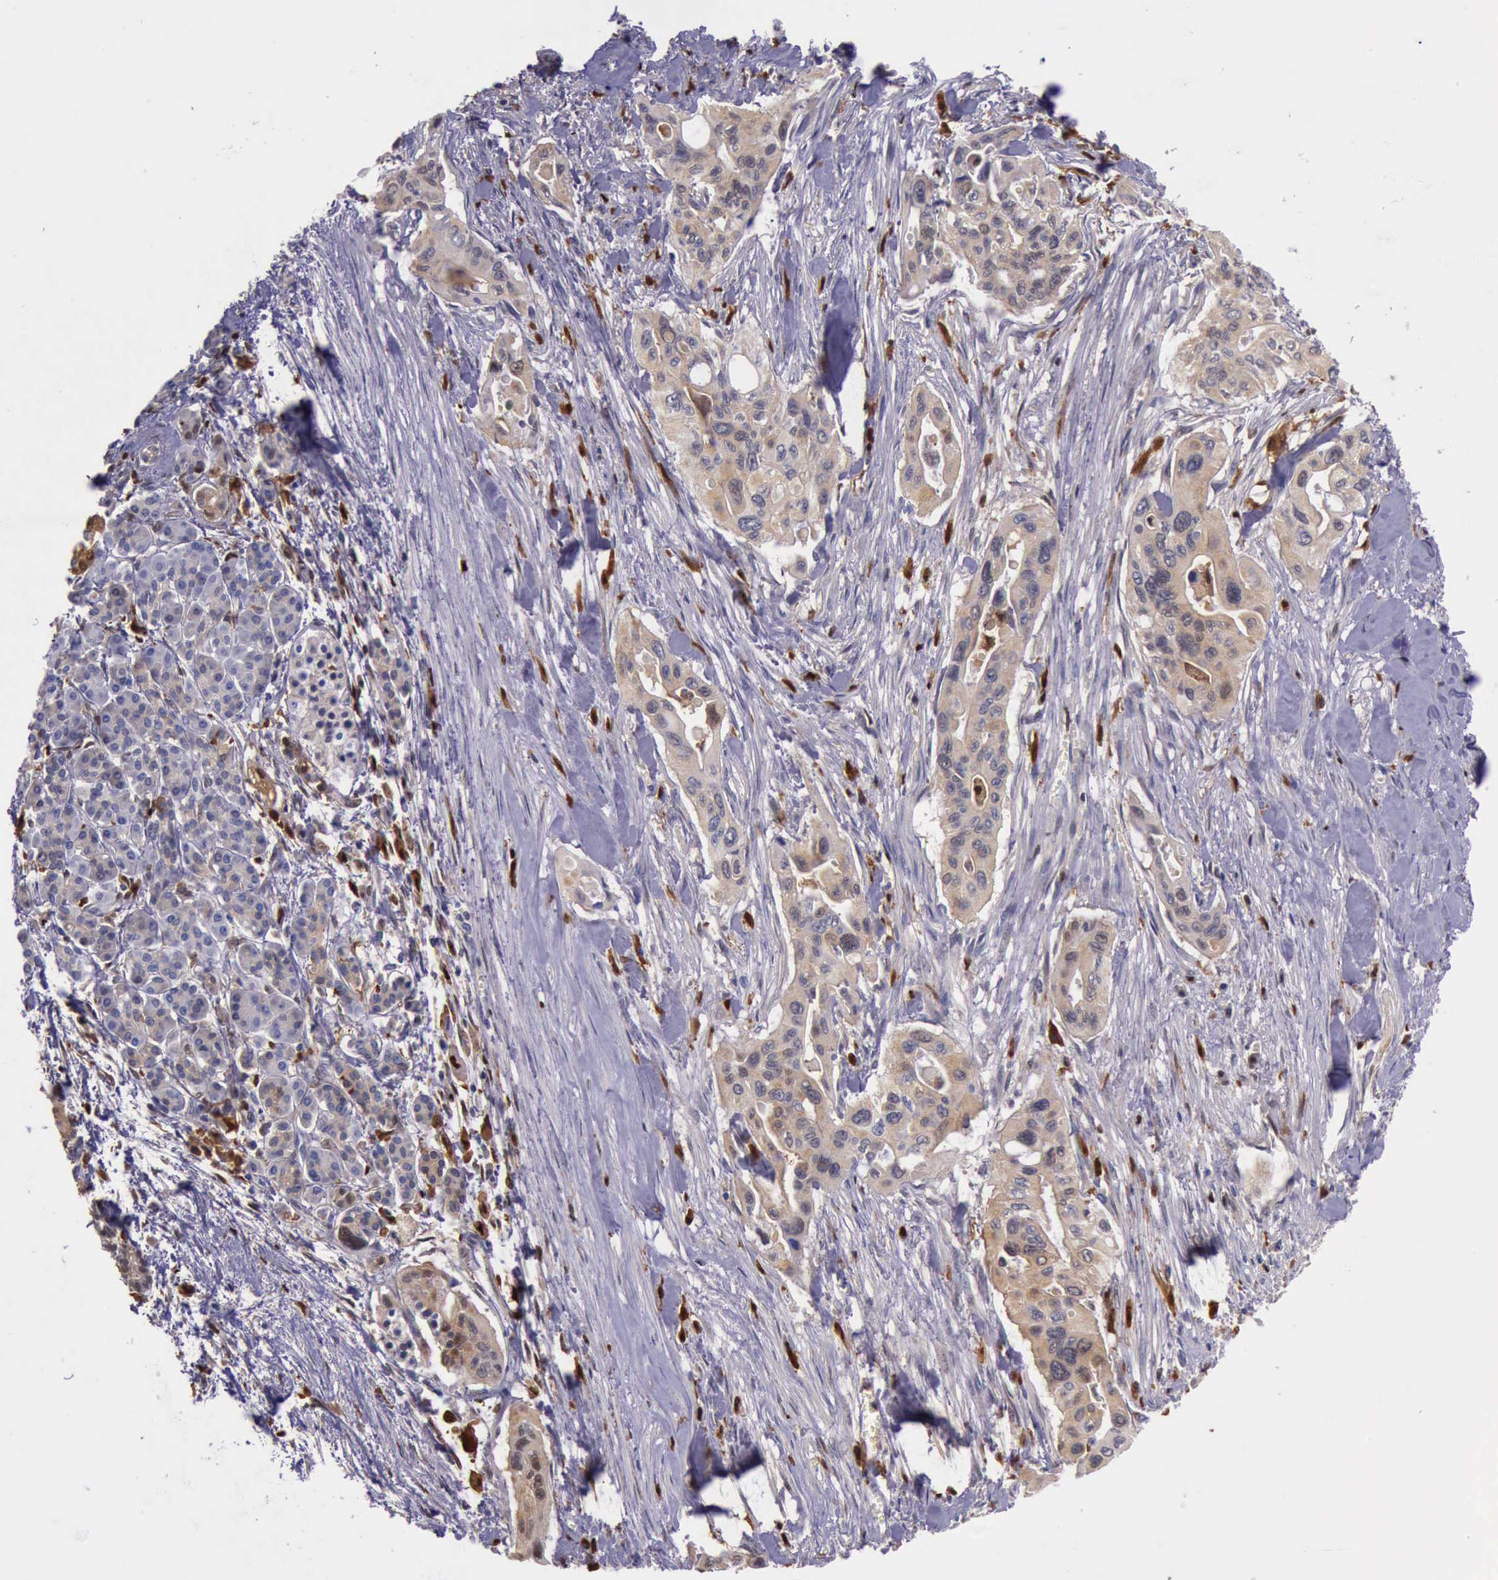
{"staining": {"intensity": "moderate", "quantity": "25%-75%", "location": "cytoplasmic/membranous,nuclear"}, "tissue": "pancreatic cancer", "cell_type": "Tumor cells", "image_type": "cancer", "snomed": [{"axis": "morphology", "description": "Adenocarcinoma, NOS"}, {"axis": "topography", "description": "Pancreas"}], "caption": "Immunohistochemical staining of pancreatic adenocarcinoma displays moderate cytoplasmic/membranous and nuclear protein staining in approximately 25%-75% of tumor cells.", "gene": "TYMP", "patient": {"sex": "male", "age": 77}}